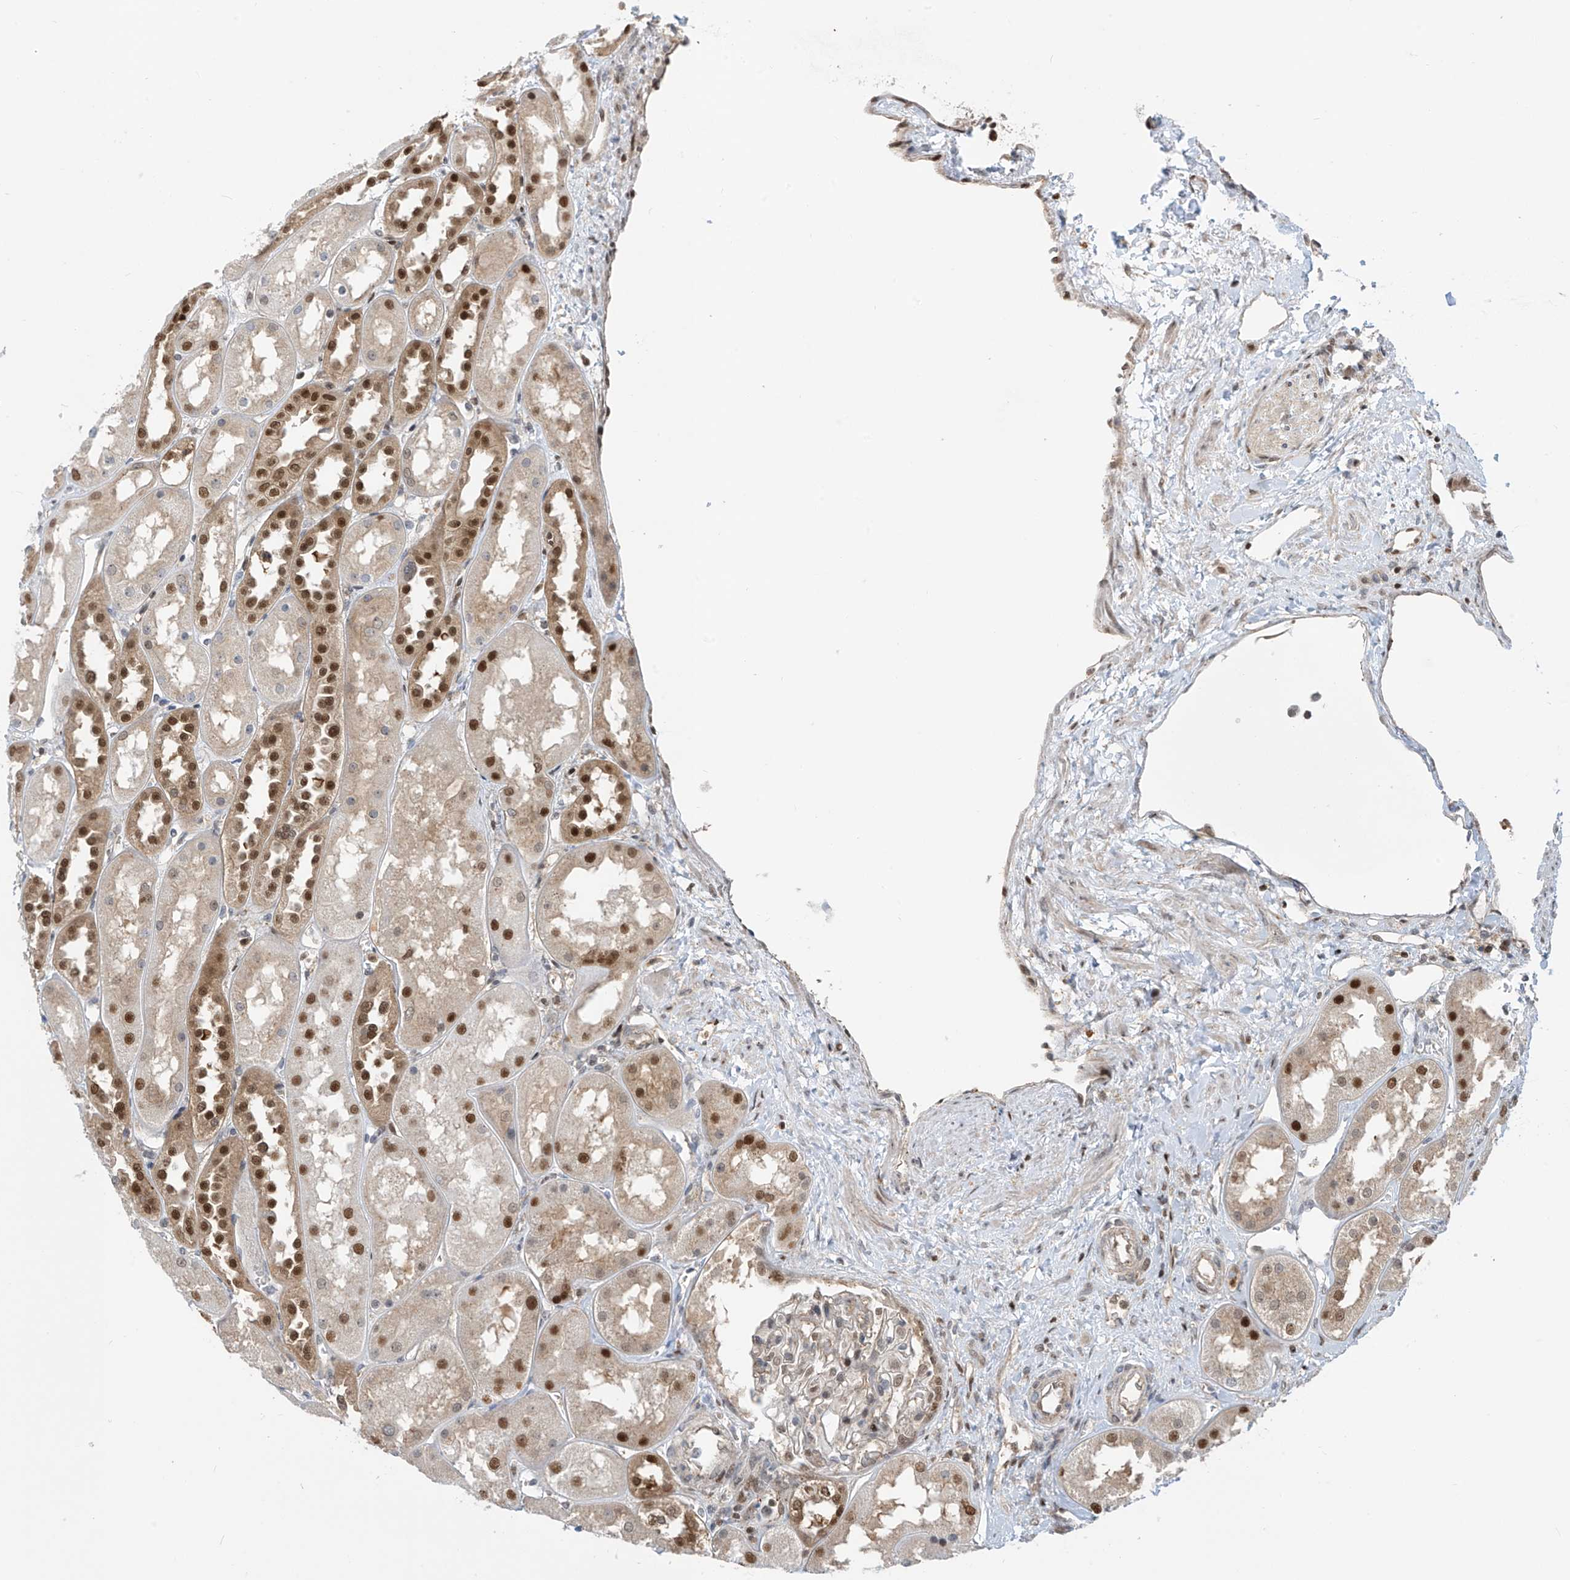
{"staining": {"intensity": "weak", "quantity": "25%-75%", "location": "cytoplasmic/membranous,nuclear"}, "tissue": "kidney", "cell_type": "Cells in glomeruli", "image_type": "normal", "snomed": [{"axis": "morphology", "description": "Normal tissue, NOS"}, {"axis": "topography", "description": "Kidney"}], "caption": "Brown immunohistochemical staining in benign human kidney shows weak cytoplasmic/membranous,nuclear positivity in approximately 25%-75% of cells in glomeruli.", "gene": "LAGE3", "patient": {"sex": "male", "age": 70}}